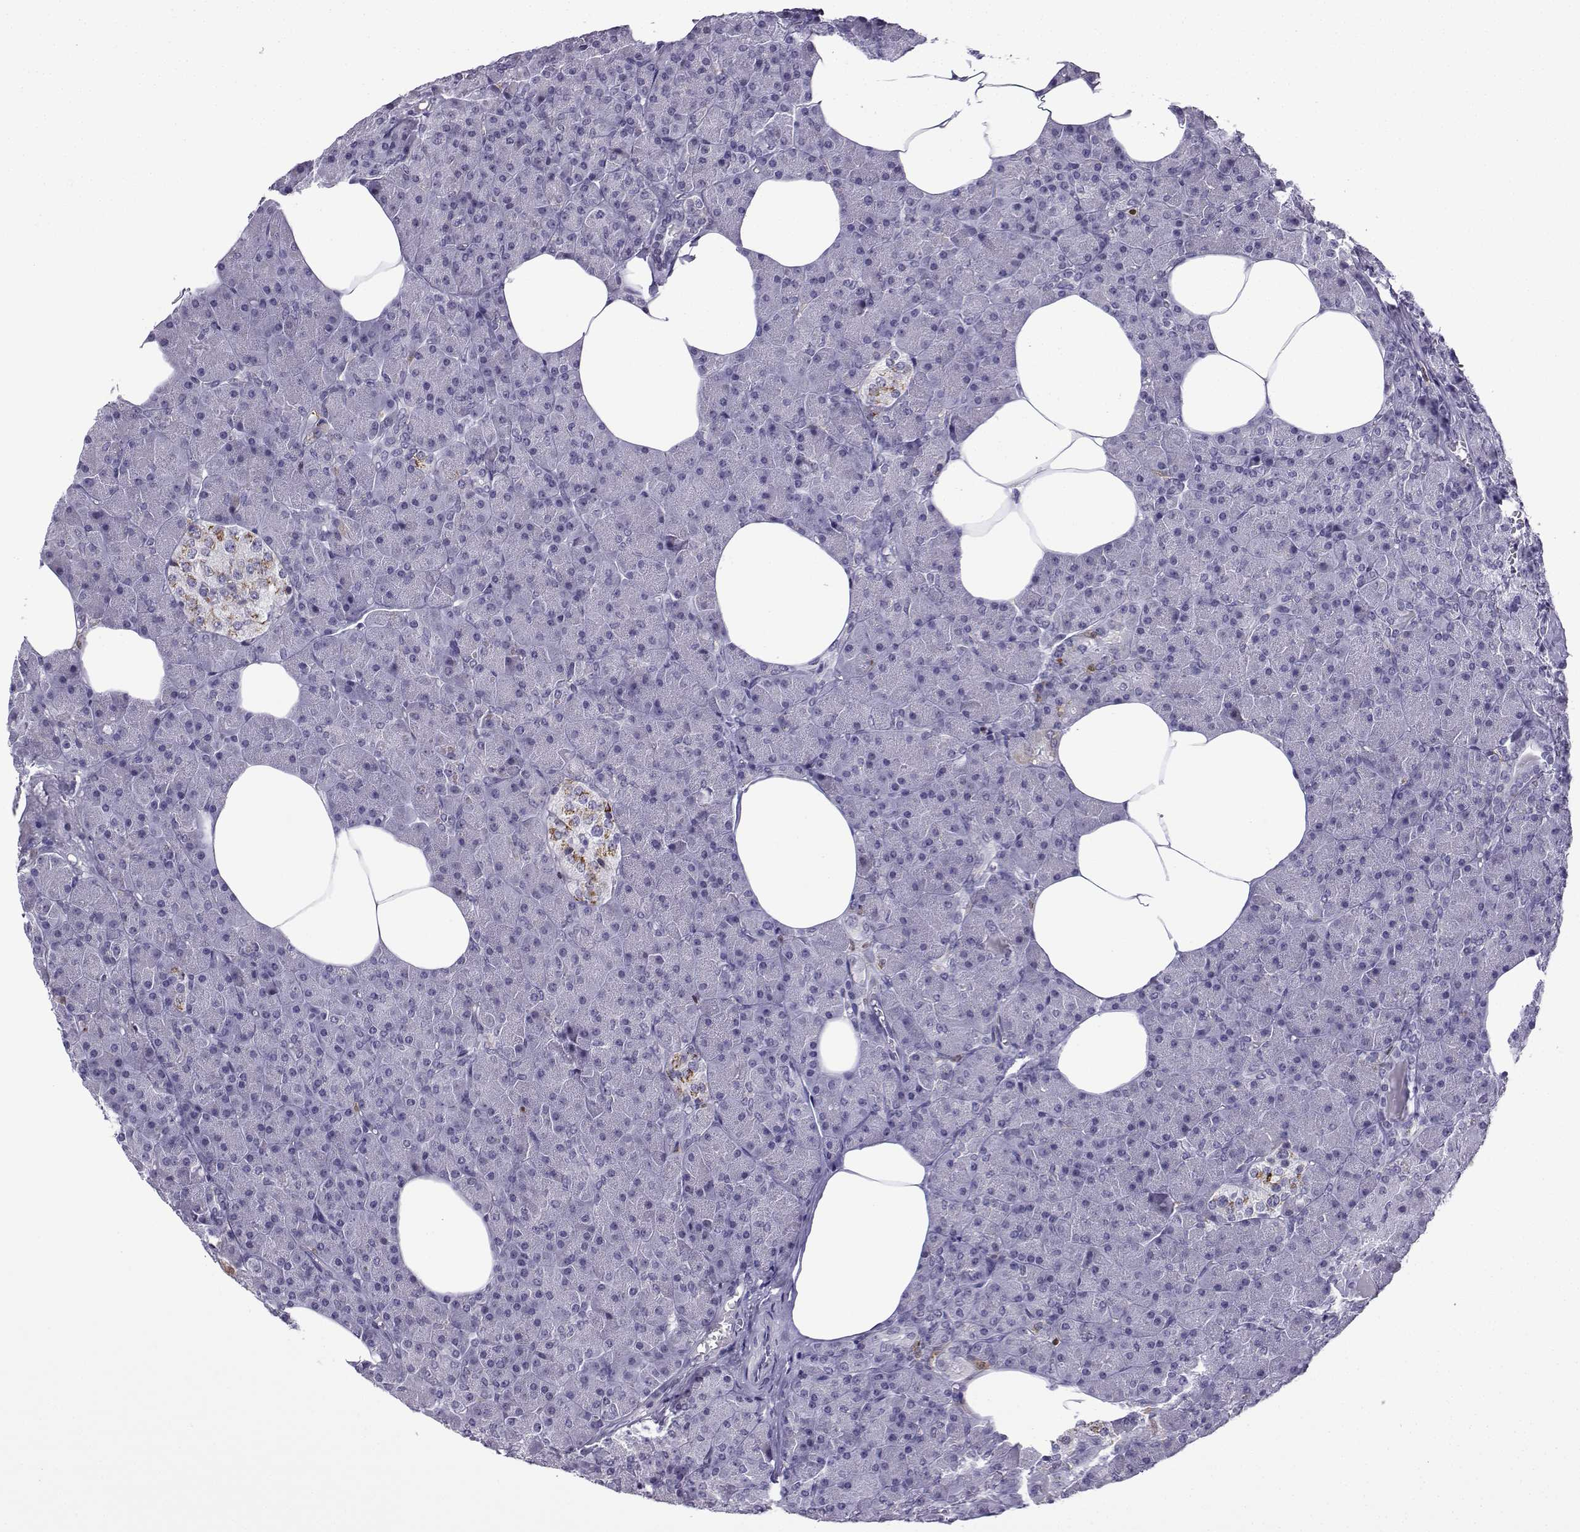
{"staining": {"intensity": "negative", "quantity": "none", "location": "none"}, "tissue": "pancreas", "cell_type": "Exocrine glandular cells", "image_type": "normal", "snomed": [{"axis": "morphology", "description": "Normal tissue, NOS"}, {"axis": "topography", "description": "Pancreas"}], "caption": "Immunohistochemistry (IHC) of unremarkable pancreas demonstrates no positivity in exocrine glandular cells.", "gene": "HTR7", "patient": {"sex": "female", "age": 45}}